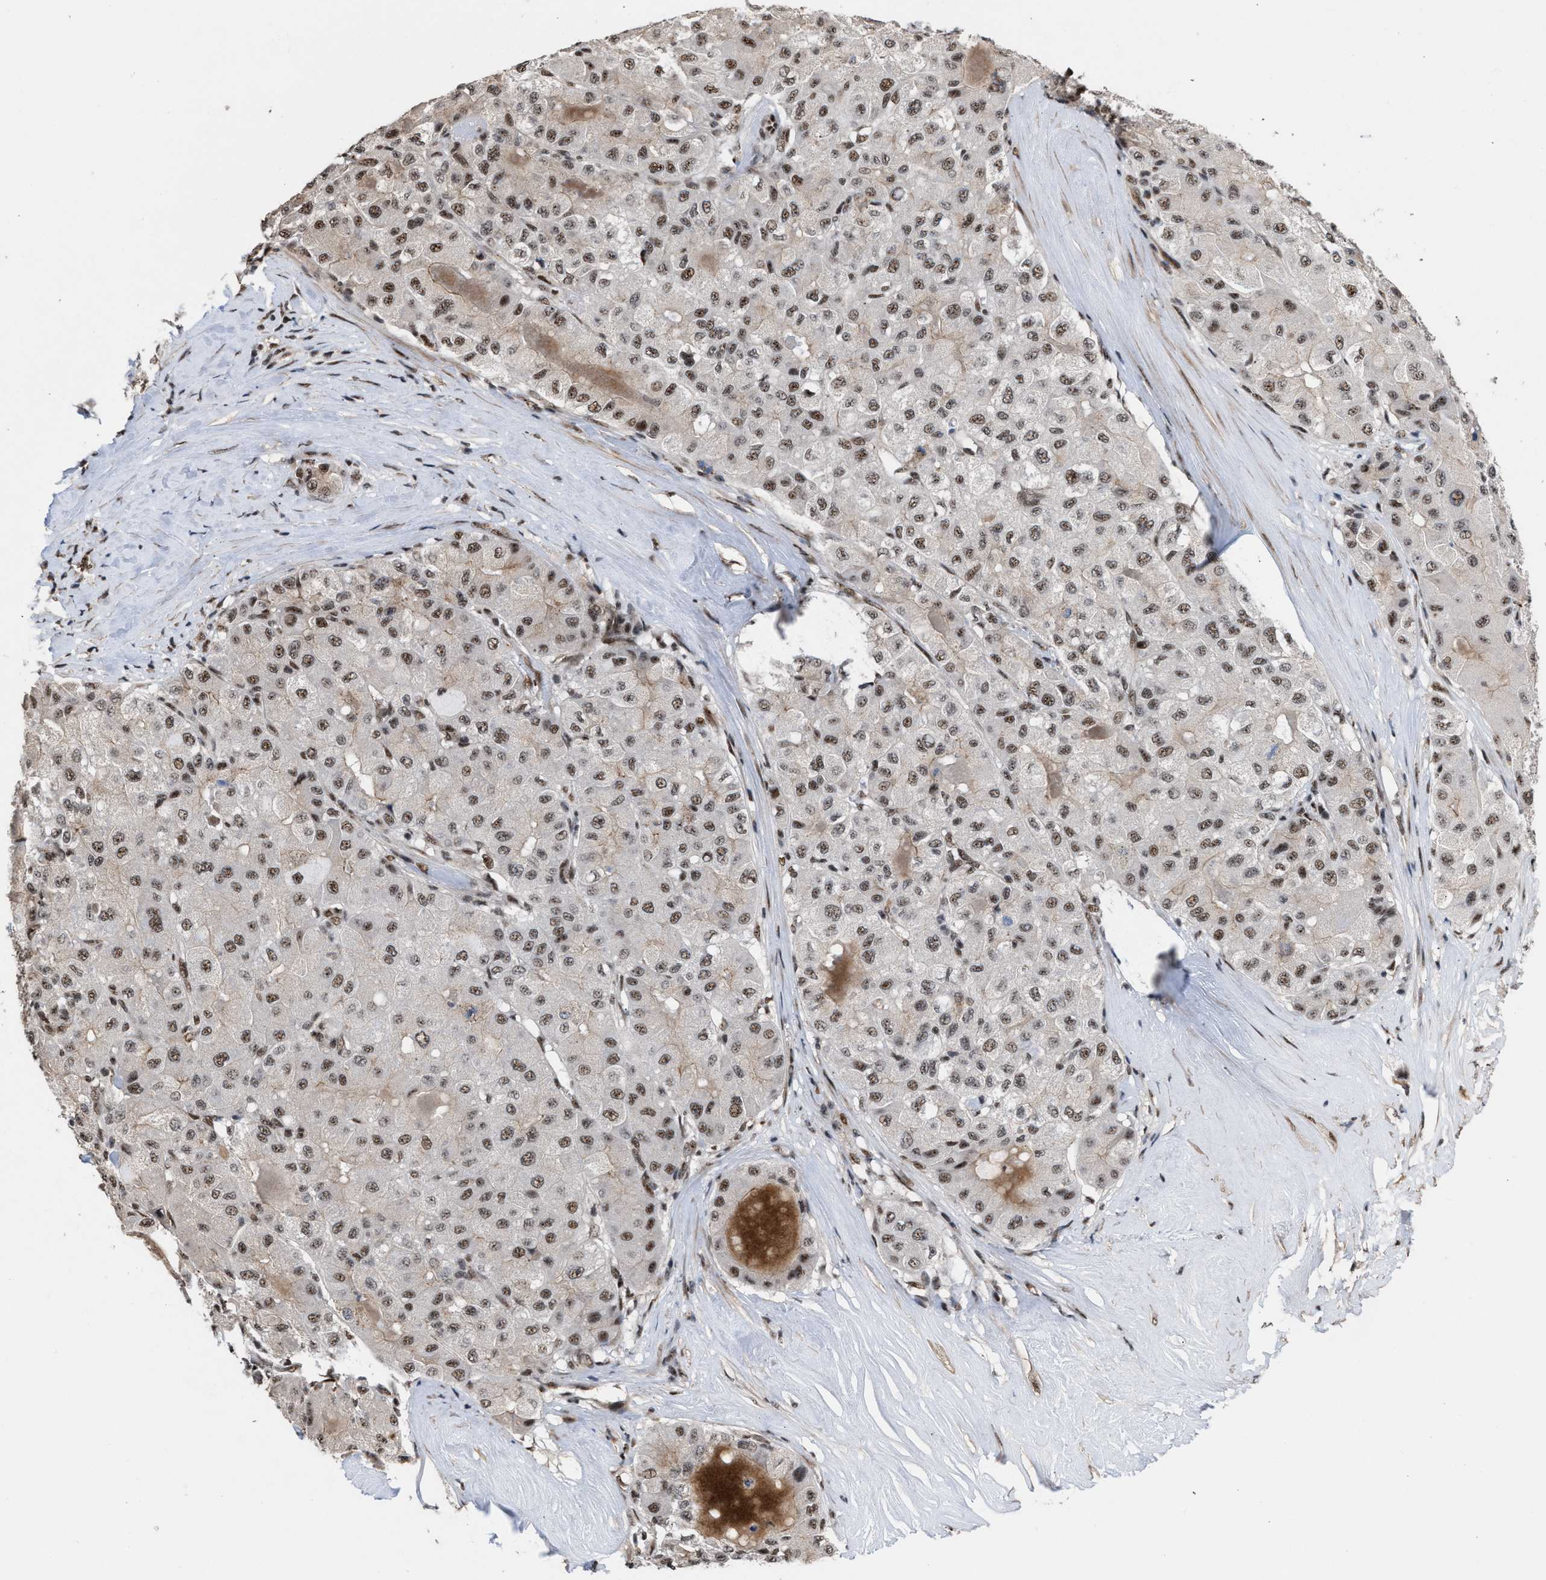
{"staining": {"intensity": "moderate", "quantity": ">75%", "location": "nuclear"}, "tissue": "liver cancer", "cell_type": "Tumor cells", "image_type": "cancer", "snomed": [{"axis": "morphology", "description": "Carcinoma, Hepatocellular, NOS"}, {"axis": "topography", "description": "Liver"}], "caption": "Moderate nuclear expression is seen in about >75% of tumor cells in liver cancer.", "gene": "EIF4A3", "patient": {"sex": "male", "age": 80}}